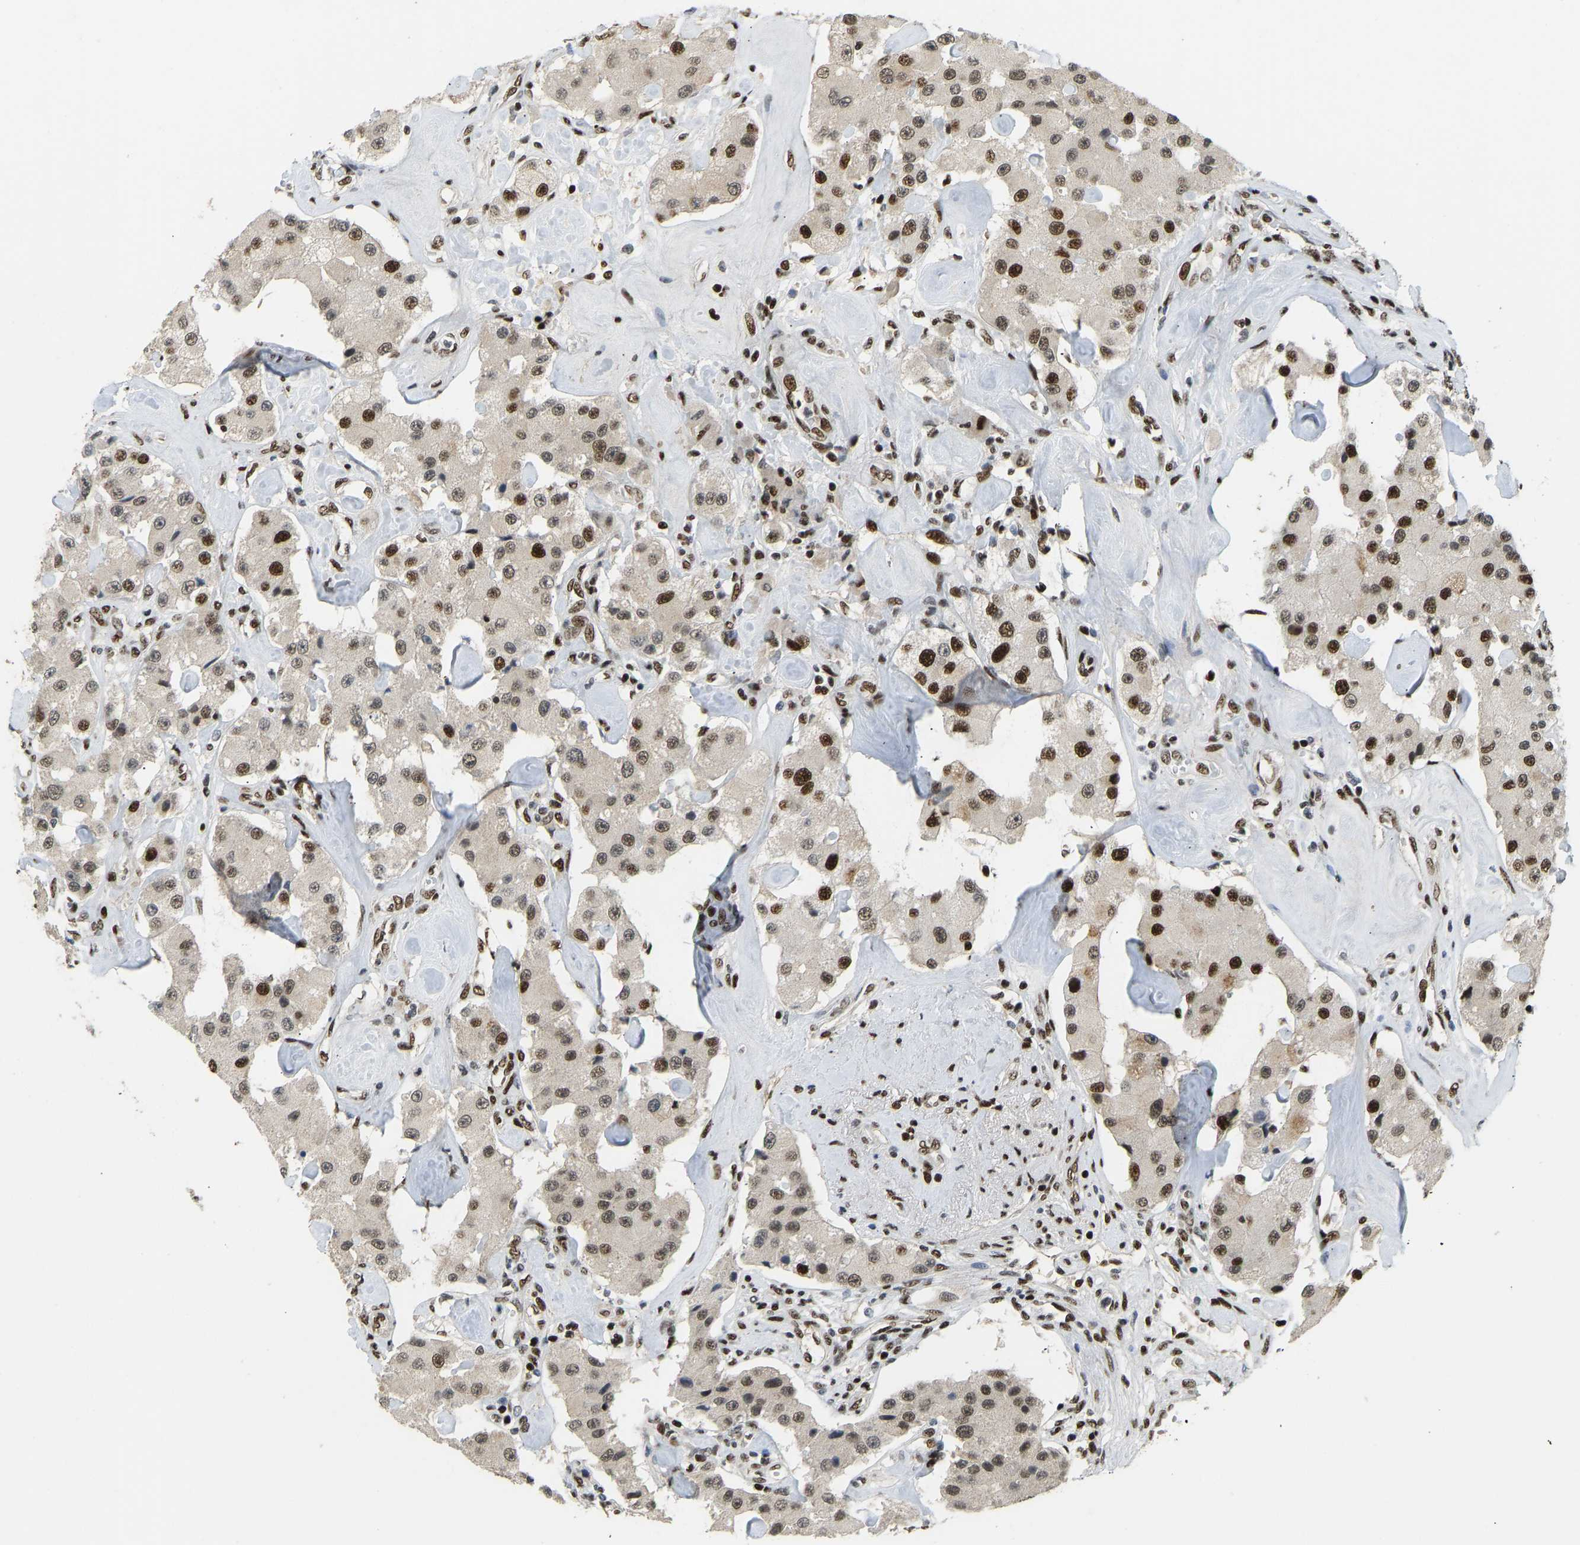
{"staining": {"intensity": "strong", "quantity": "25%-75%", "location": "nuclear"}, "tissue": "carcinoid", "cell_type": "Tumor cells", "image_type": "cancer", "snomed": [{"axis": "morphology", "description": "Carcinoid, malignant, NOS"}, {"axis": "topography", "description": "Pancreas"}], "caption": "A high-resolution photomicrograph shows immunohistochemistry staining of carcinoid, which shows strong nuclear staining in approximately 25%-75% of tumor cells. (brown staining indicates protein expression, while blue staining denotes nuclei).", "gene": "FOXK1", "patient": {"sex": "male", "age": 41}}